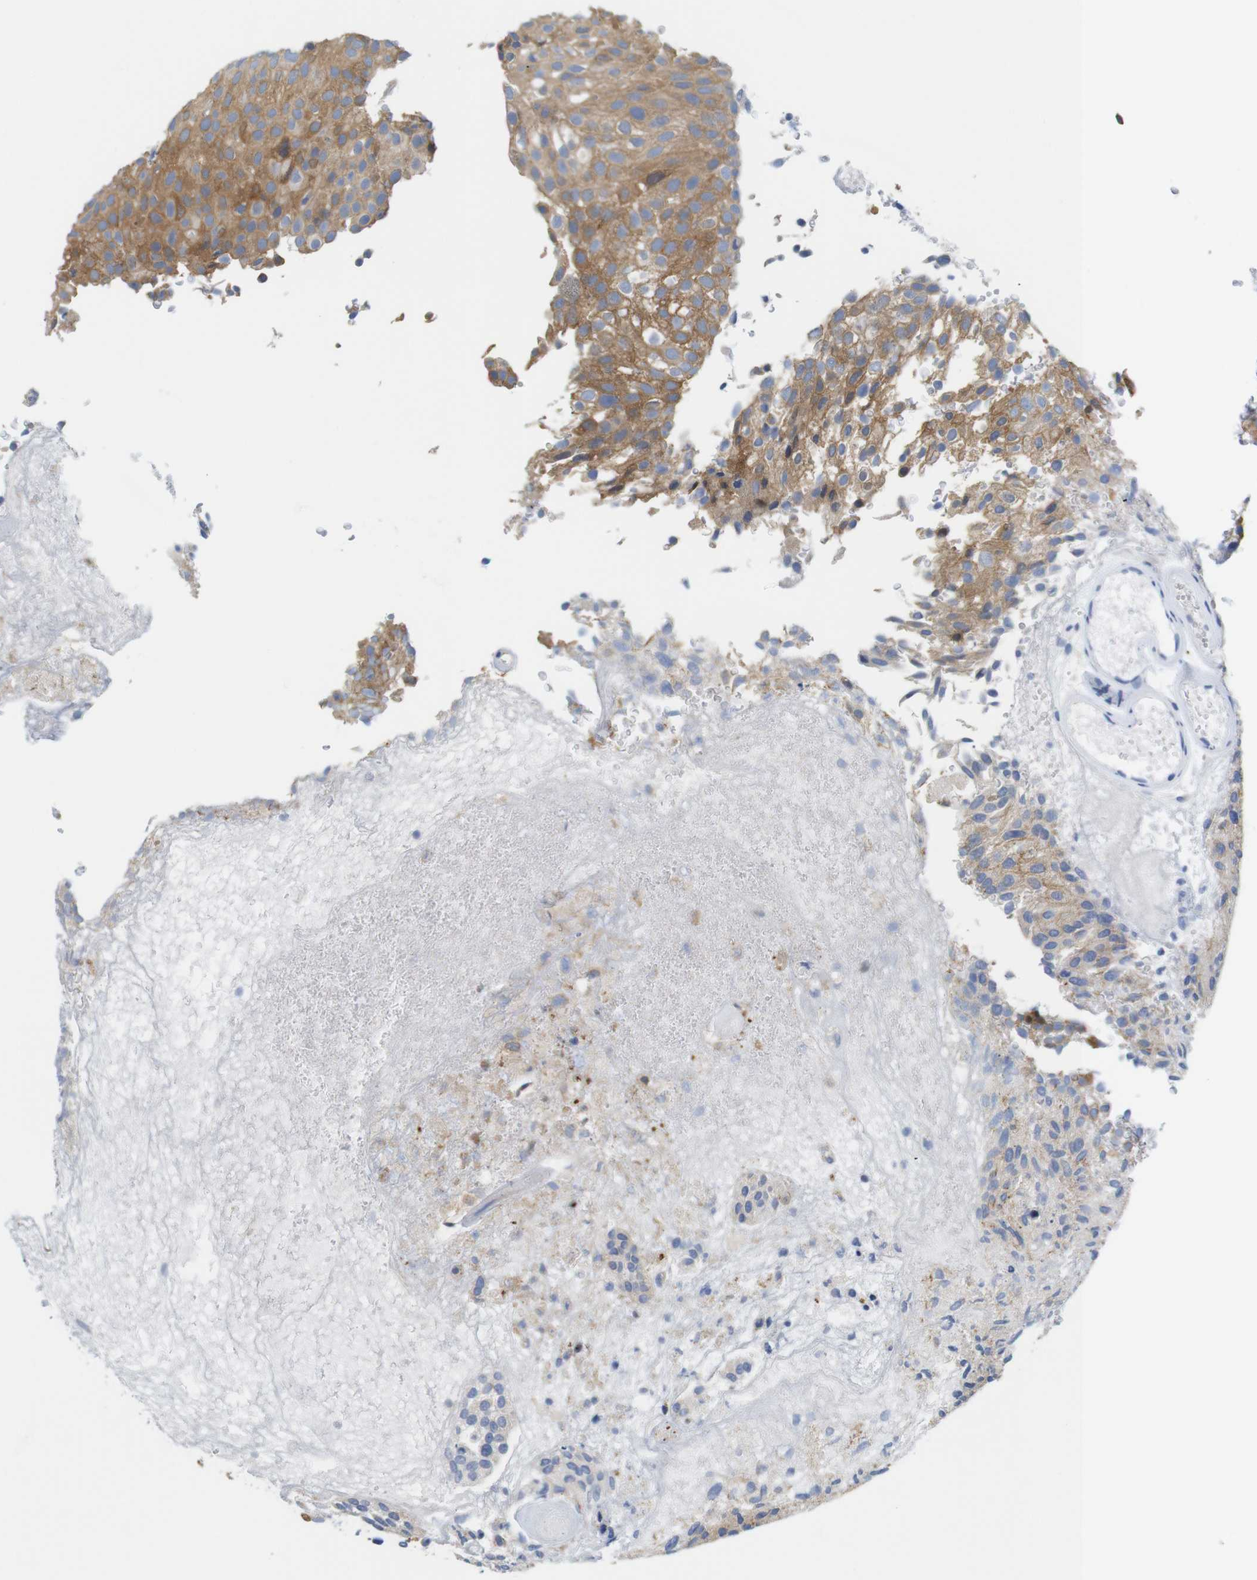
{"staining": {"intensity": "moderate", "quantity": ">75%", "location": "cytoplasmic/membranous"}, "tissue": "urothelial cancer", "cell_type": "Tumor cells", "image_type": "cancer", "snomed": [{"axis": "morphology", "description": "Urothelial carcinoma, Low grade"}, {"axis": "topography", "description": "Urinary bladder"}], "caption": "This is a micrograph of IHC staining of low-grade urothelial carcinoma, which shows moderate staining in the cytoplasmic/membranous of tumor cells.", "gene": "NEBL", "patient": {"sex": "male", "age": 78}}